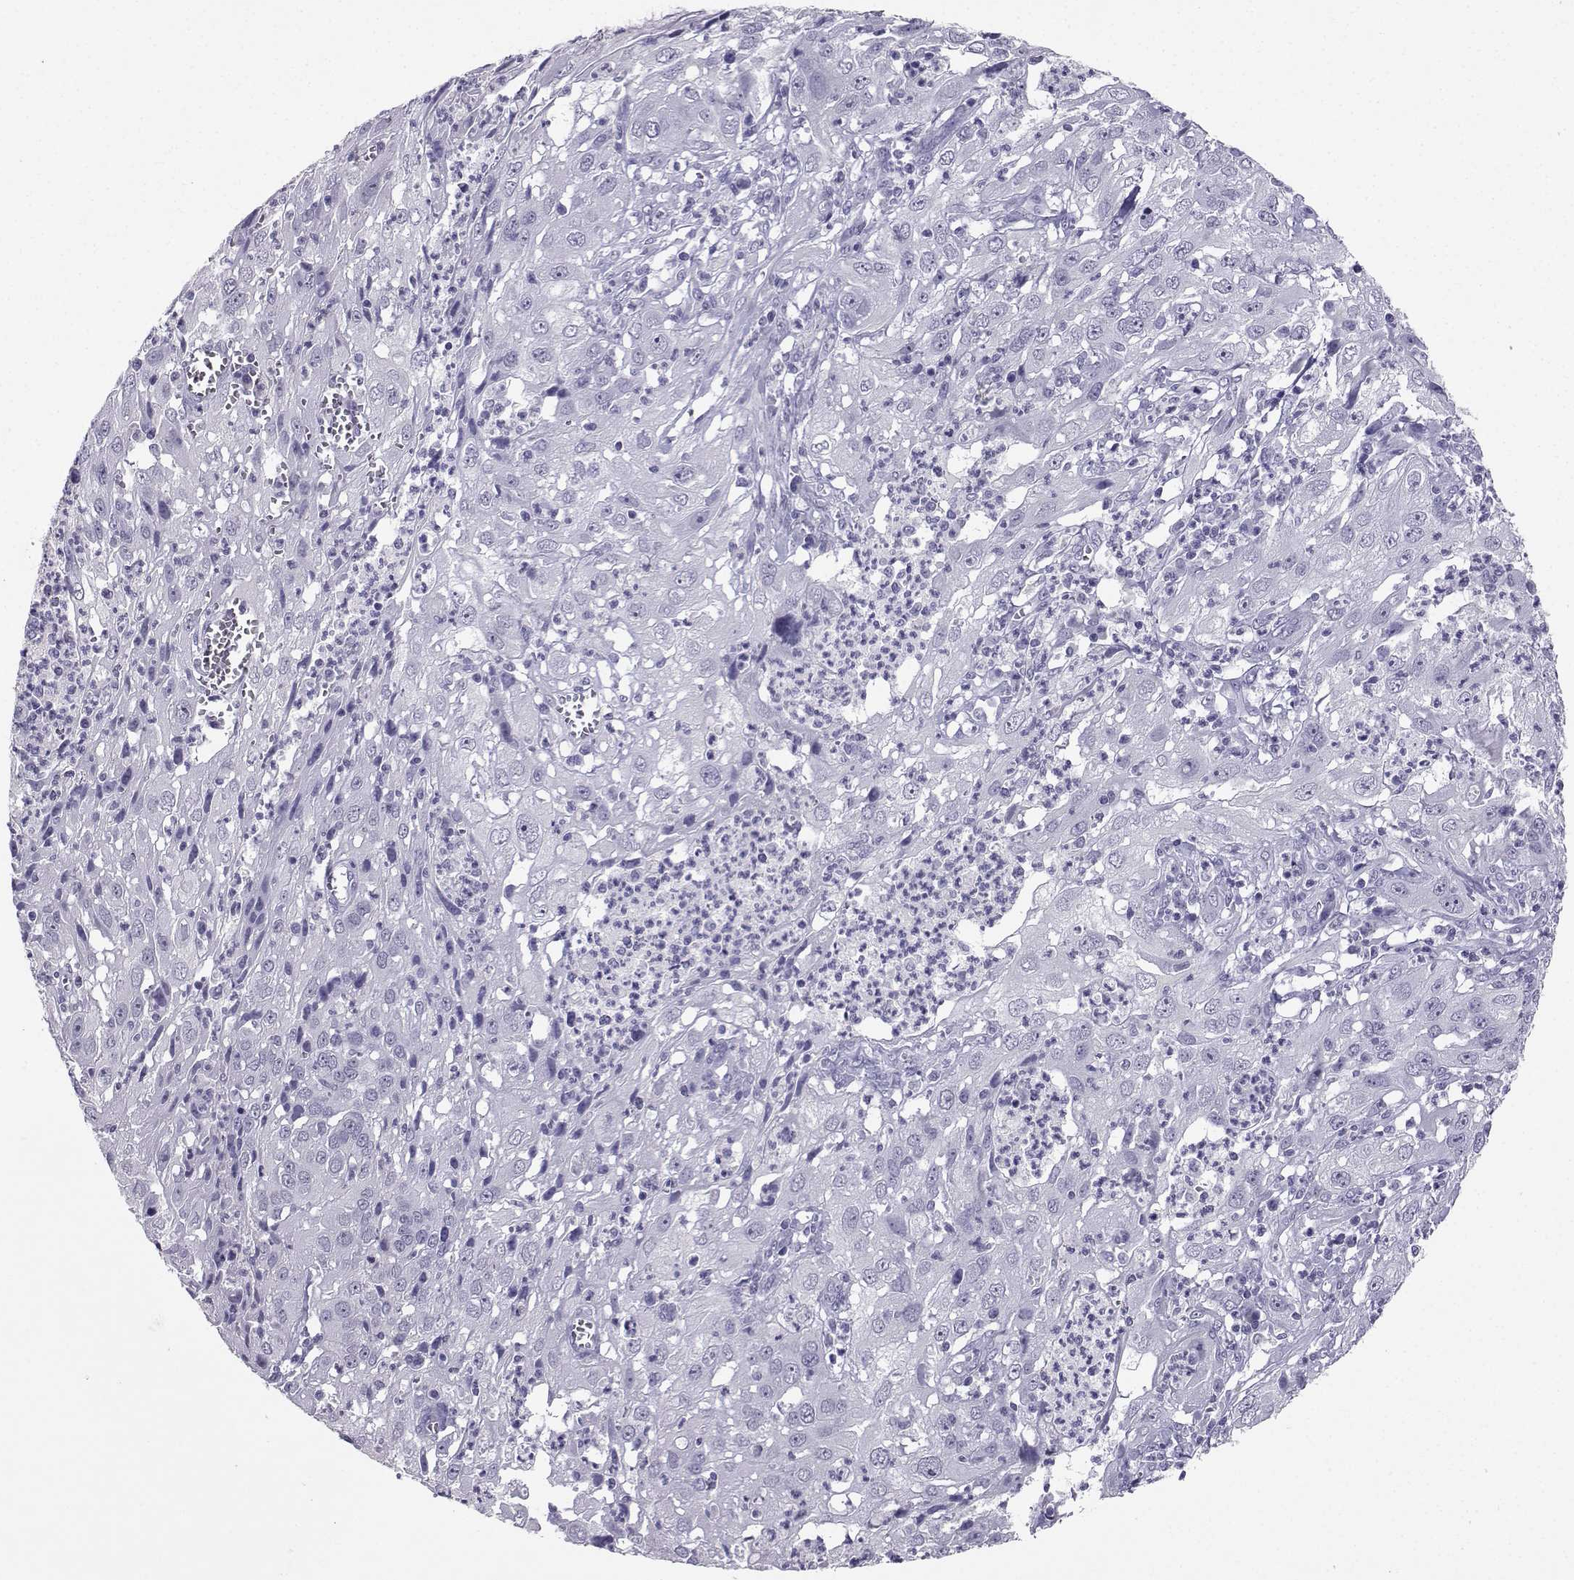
{"staining": {"intensity": "negative", "quantity": "none", "location": "none"}, "tissue": "cervical cancer", "cell_type": "Tumor cells", "image_type": "cancer", "snomed": [{"axis": "morphology", "description": "Squamous cell carcinoma, NOS"}, {"axis": "topography", "description": "Cervix"}], "caption": "Image shows no significant protein positivity in tumor cells of cervical squamous cell carcinoma.", "gene": "TBR1", "patient": {"sex": "female", "age": 32}}